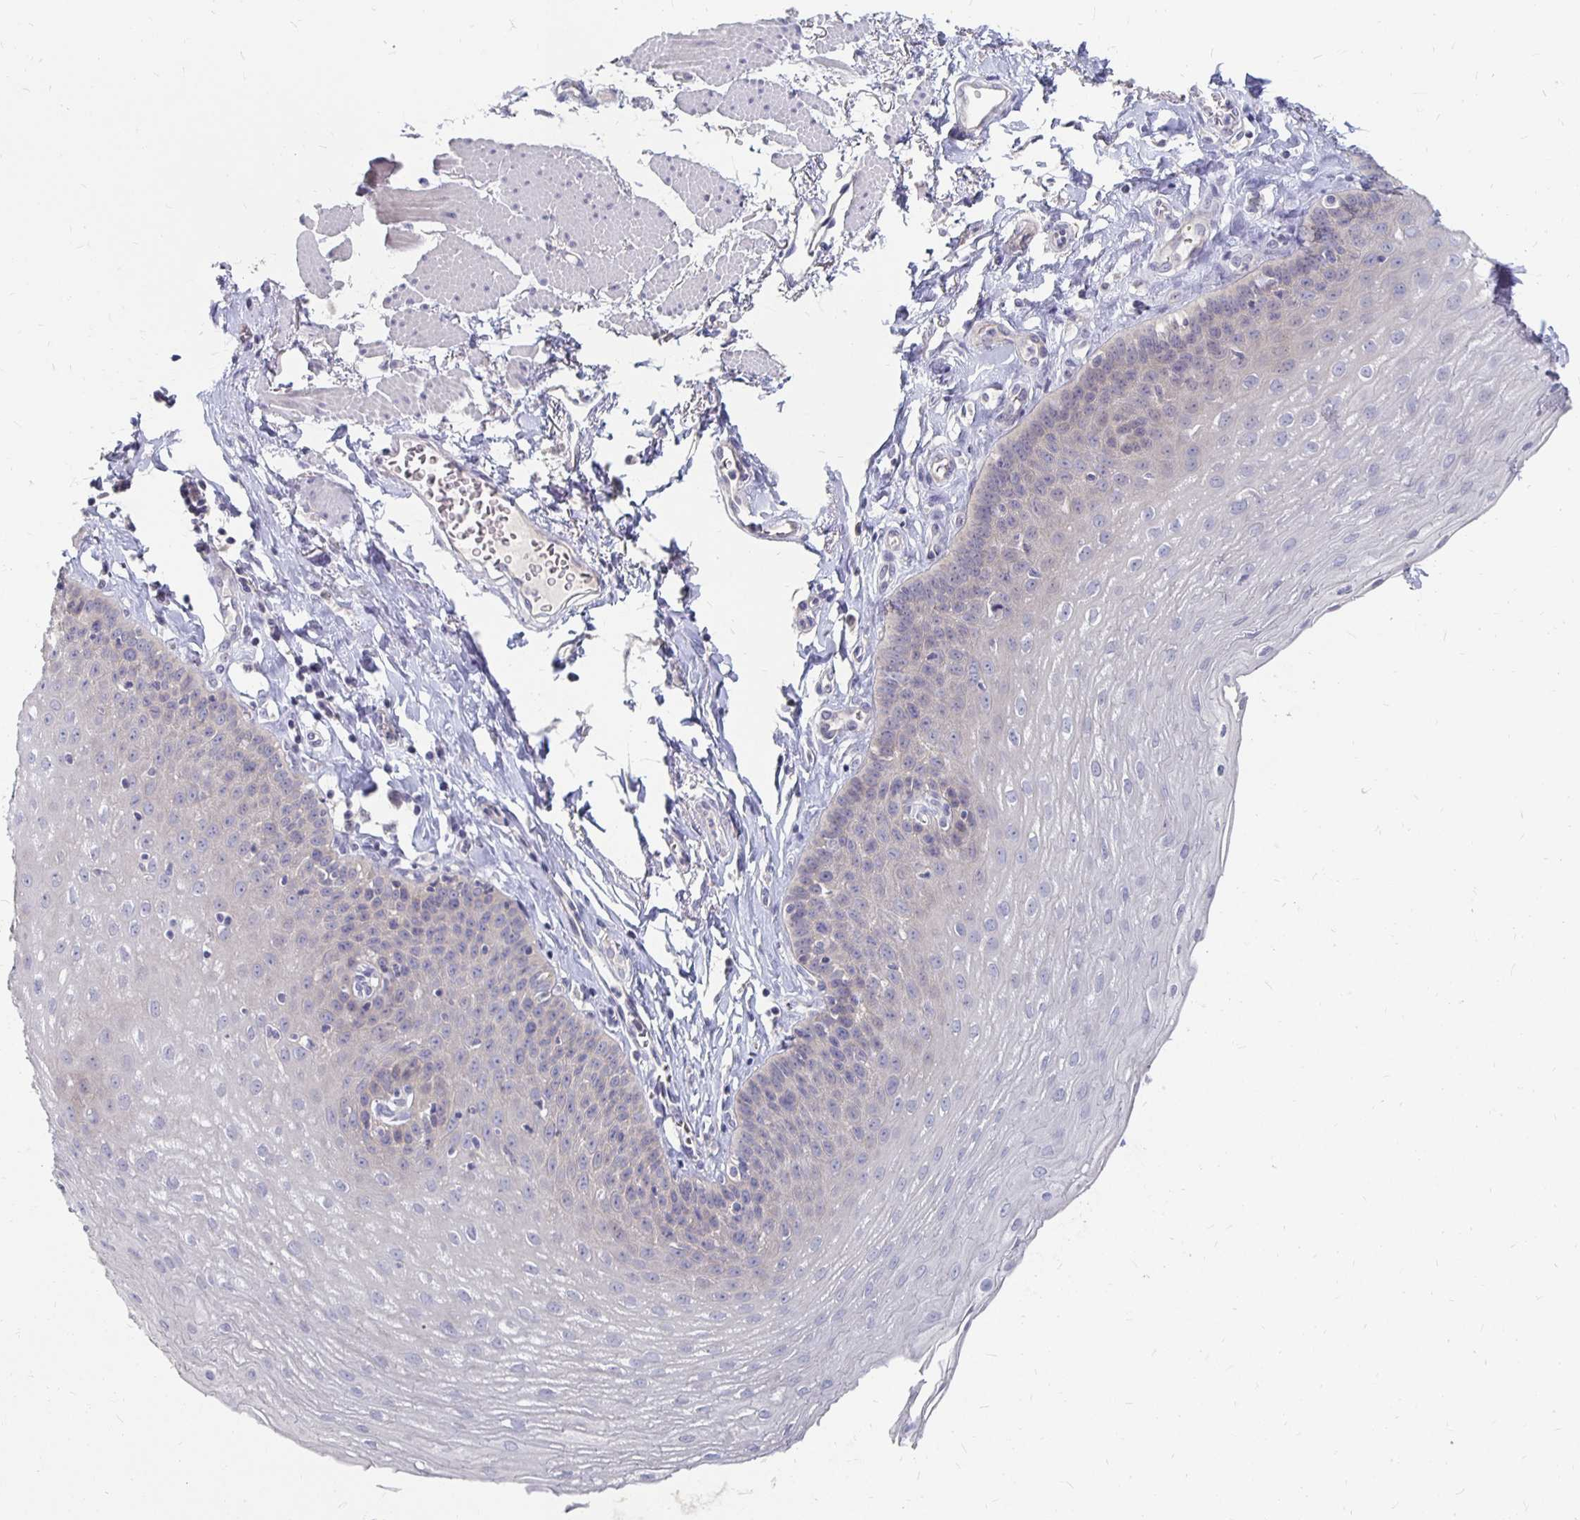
{"staining": {"intensity": "negative", "quantity": "none", "location": "none"}, "tissue": "esophagus", "cell_type": "Squamous epithelial cells", "image_type": "normal", "snomed": [{"axis": "morphology", "description": "Normal tissue, NOS"}, {"axis": "topography", "description": "Esophagus"}], "caption": "High power microscopy micrograph of an IHC micrograph of benign esophagus, revealing no significant expression in squamous epithelial cells. (Immunohistochemistry, brightfield microscopy, high magnification).", "gene": "FKRP", "patient": {"sex": "female", "age": 81}}